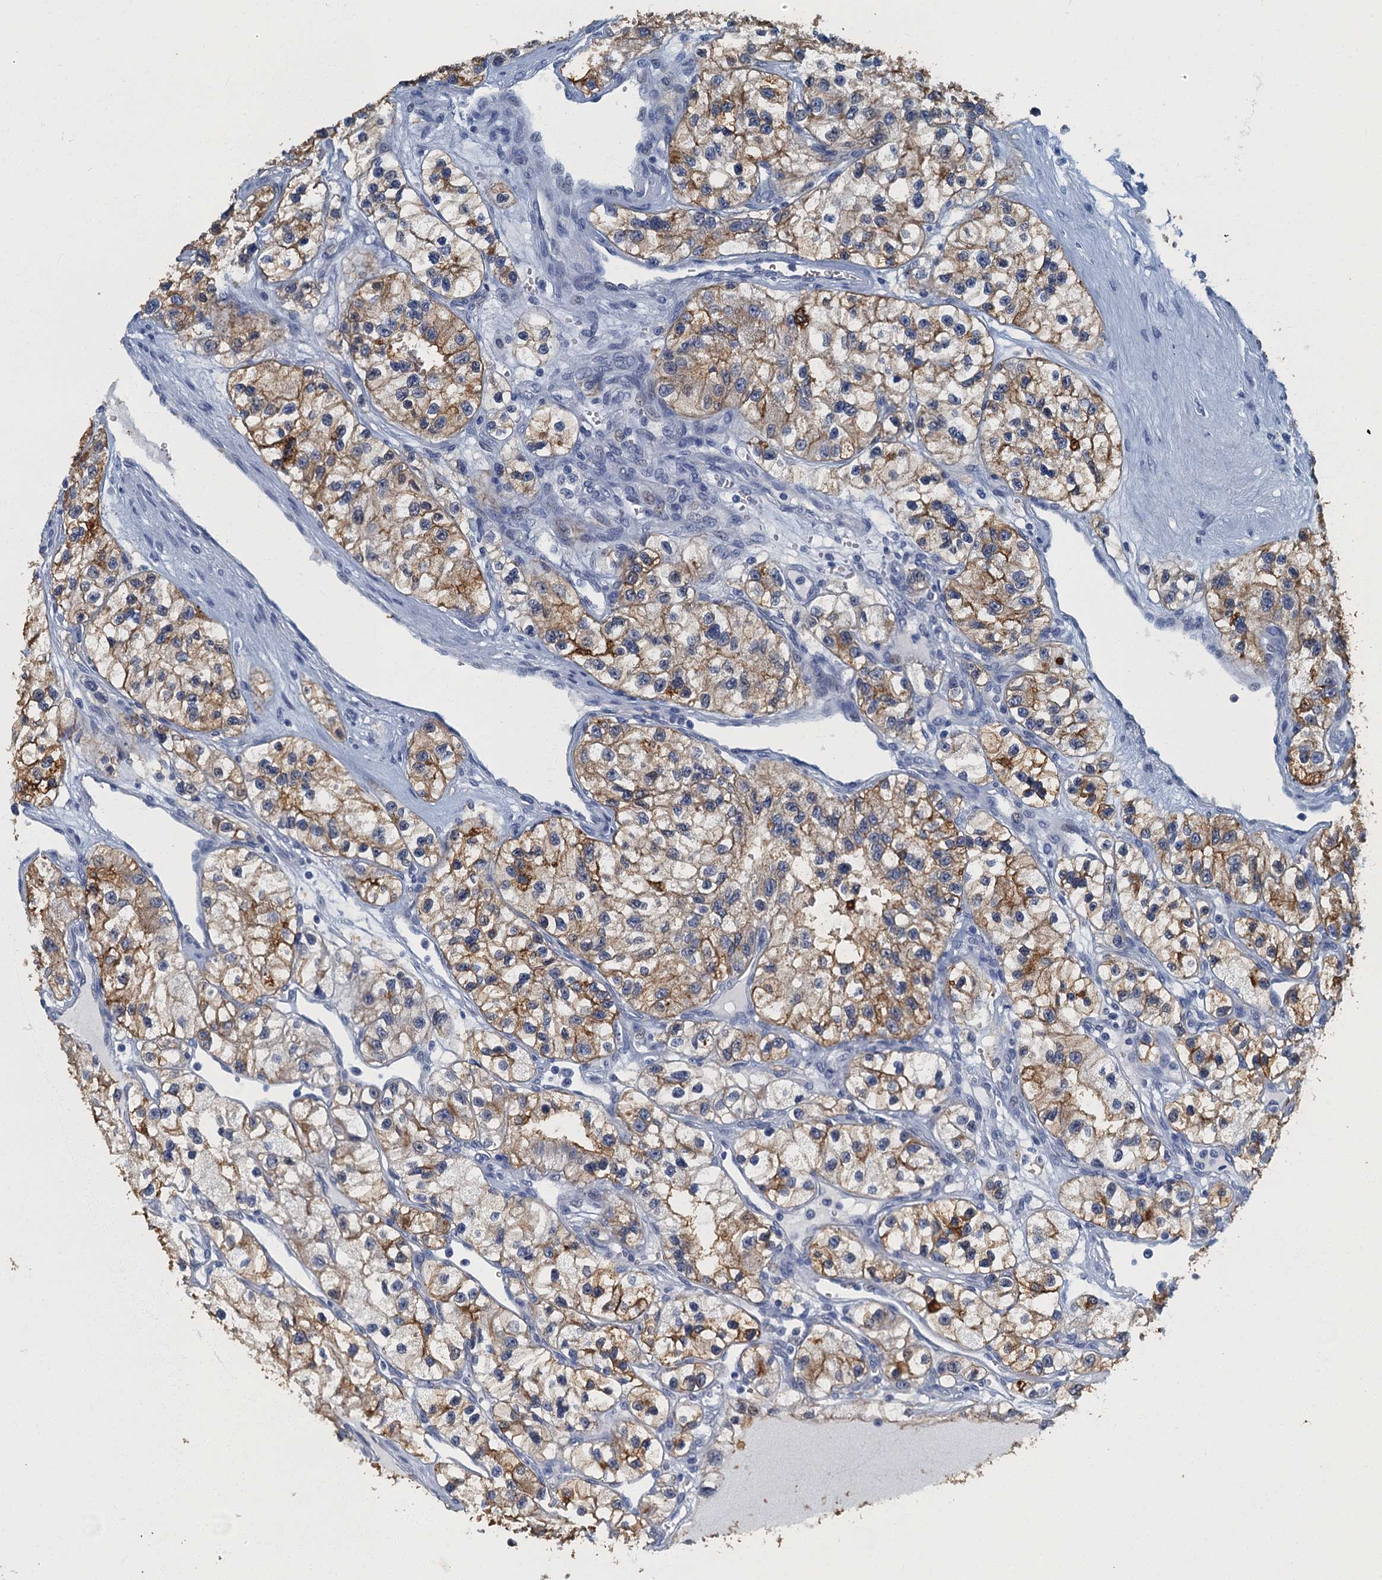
{"staining": {"intensity": "moderate", "quantity": "25%-75%", "location": "cytoplasmic/membranous"}, "tissue": "renal cancer", "cell_type": "Tumor cells", "image_type": "cancer", "snomed": [{"axis": "morphology", "description": "Adenocarcinoma, NOS"}, {"axis": "topography", "description": "Kidney"}], "caption": "The micrograph exhibits staining of renal cancer, revealing moderate cytoplasmic/membranous protein staining (brown color) within tumor cells. The staining was performed using DAB, with brown indicating positive protein expression. Nuclei are stained blue with hematoxylin.", "gene": "GADL1", "patient": {"sex": "female", "age": 57}}